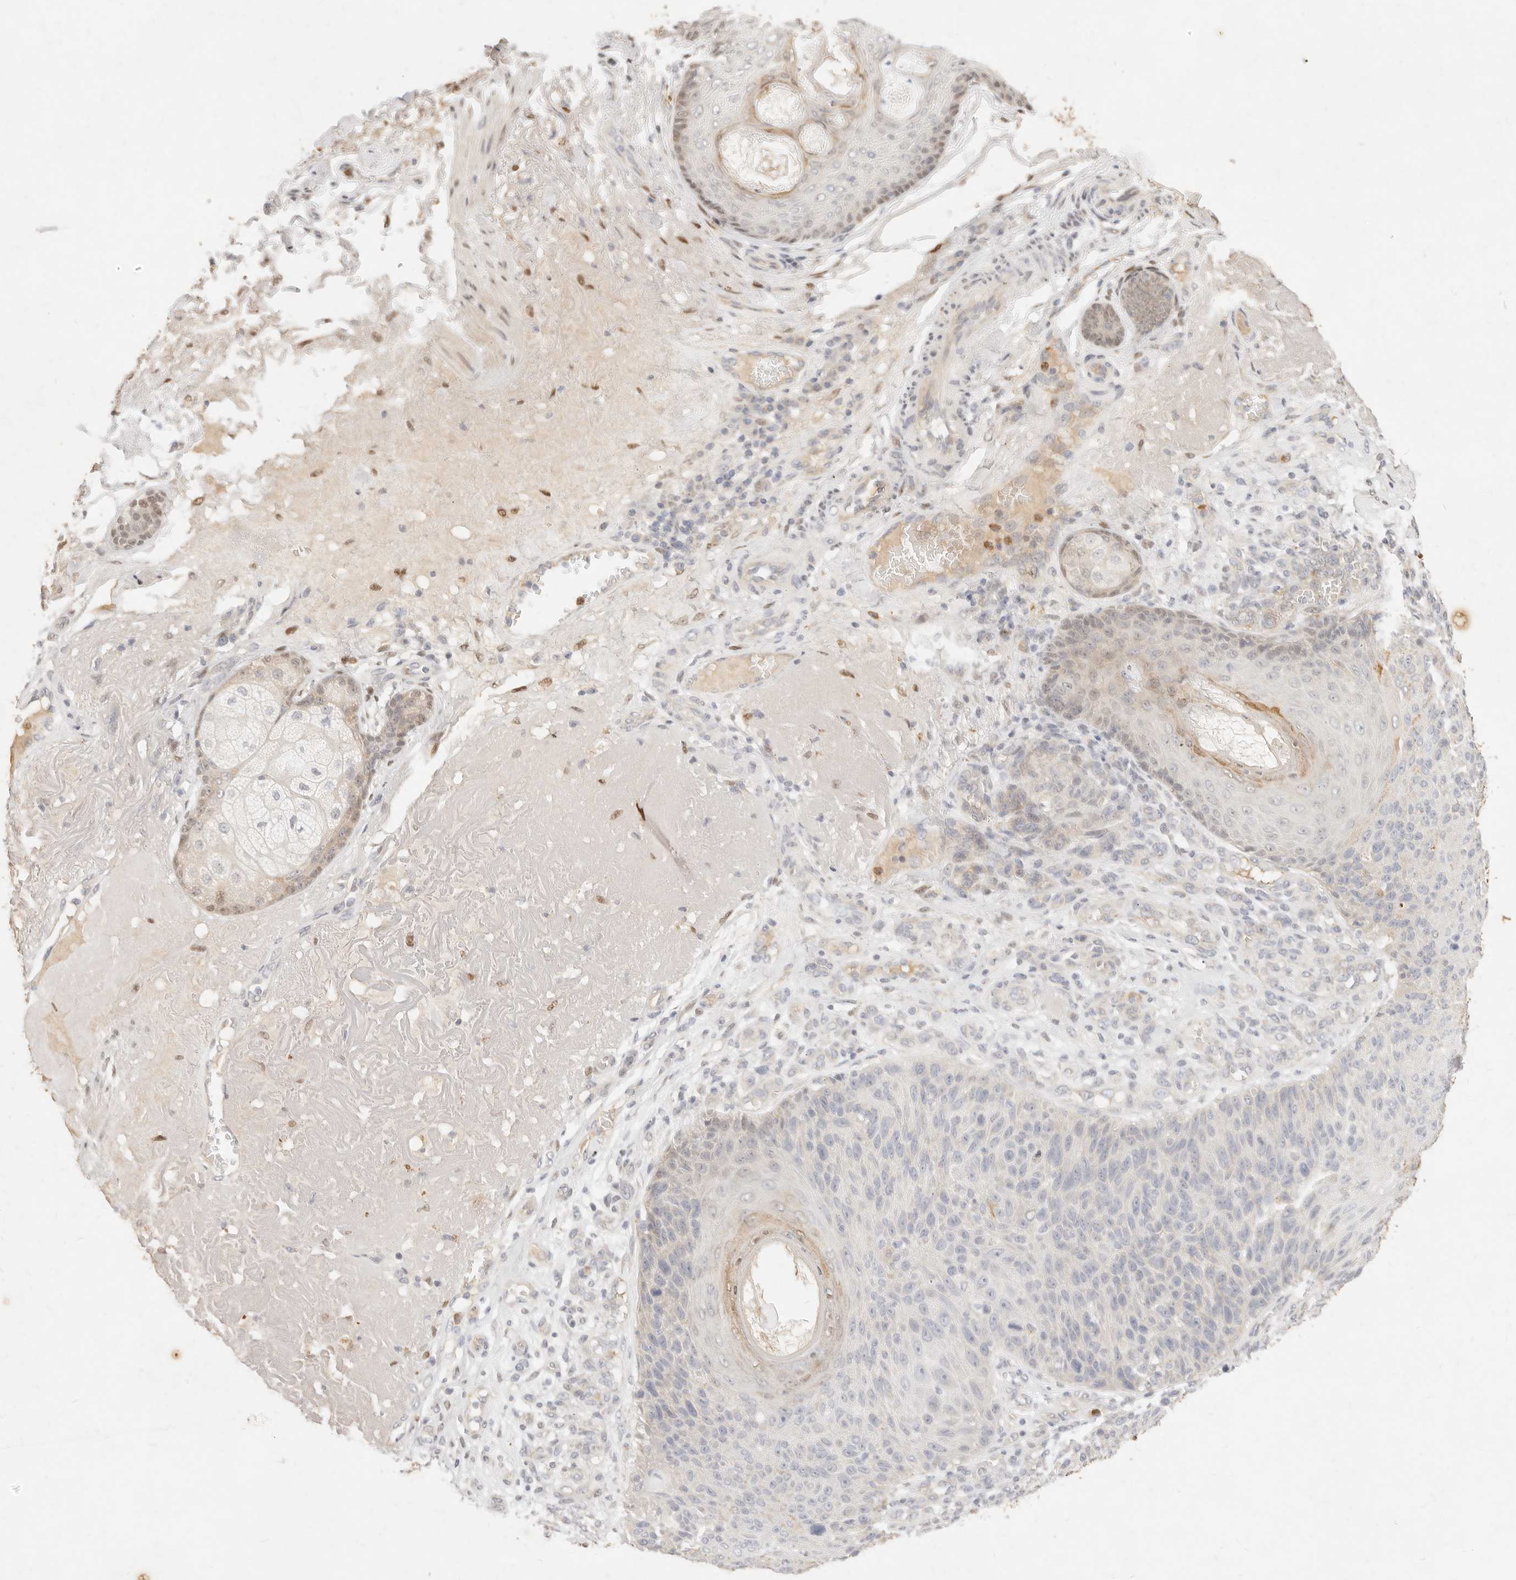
{"staining": {"intensity": "negative", "quantity": "none", "location": "none"}, "tissue": "skin cancer", "cell_type": "Tumor cells", "image_type": "cancer", "snomed": [{"axis": "morphology", "description": "Squamous cell carcinoma, NOS"}, {"axis": "topography", "description": "Skin"}], "caption": "A photomicrograph of human skin cancer is negative for staining in tumor cells.", "gene": "ASCL3", "patient": {"sex": "female", "age": 88}}